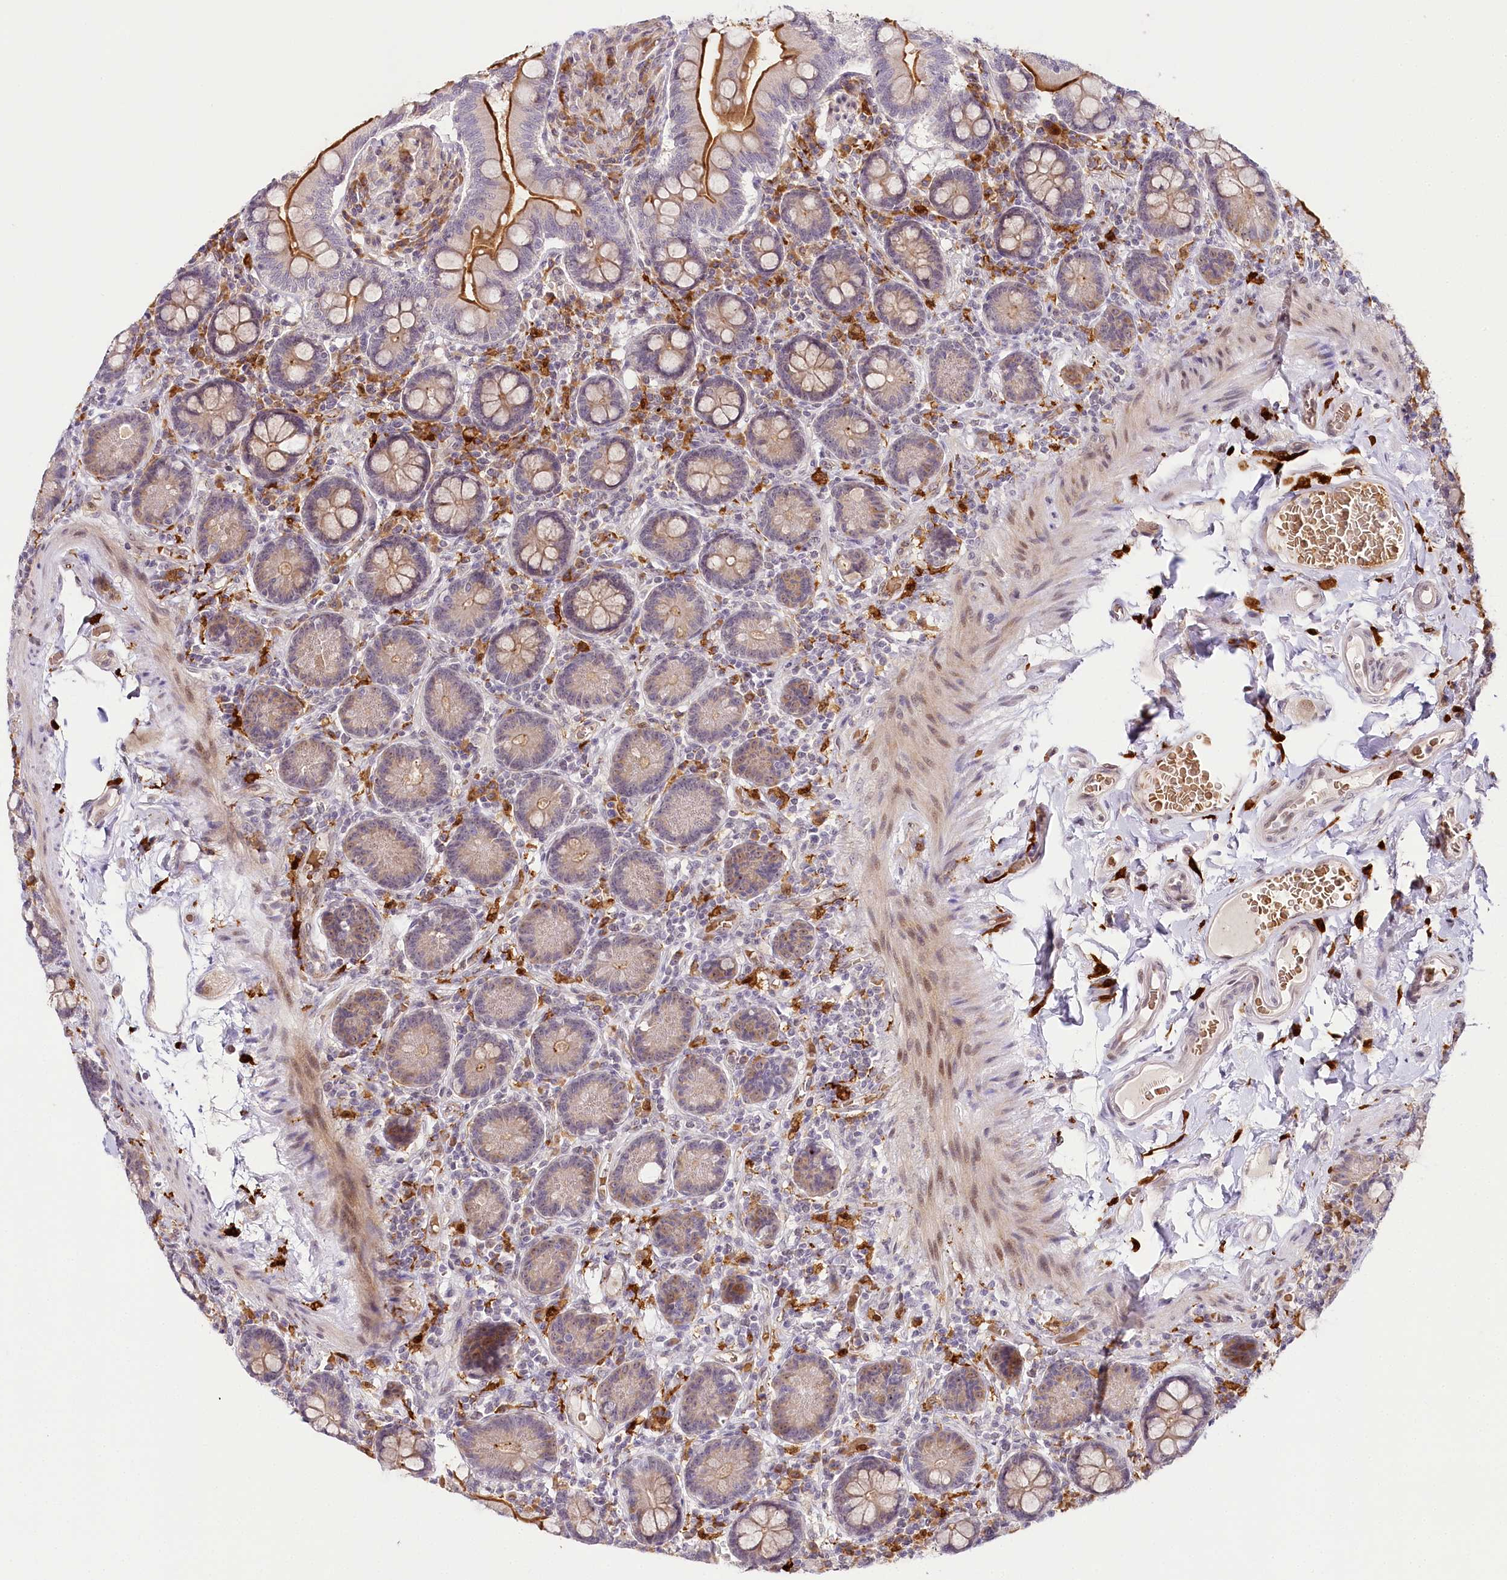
{"staining": {"intensity": "moderate", "quantity": ">75%", "location": "cytoplasmic/membranous"}, "tissue": "small intestine", "cell_type": "Glandular cells", "image_type": "normal", "snomed": [{"axis": "morphology", "description": "Normal tissue, NOS"}, {"axis": "topography", "description": "Small intestine"}], "caption": "IHC of normal human small intestine demonstrates medium levels of moderate cytoplasmic/membranous expression in approximately >75% of glandular cells. Using DAB (brown) and hematoxylin (blue) stains, captured at high magnification using brightfield microscopy.", "gene": "WDR36", "patient": {"sex": "female", "age": 64}}